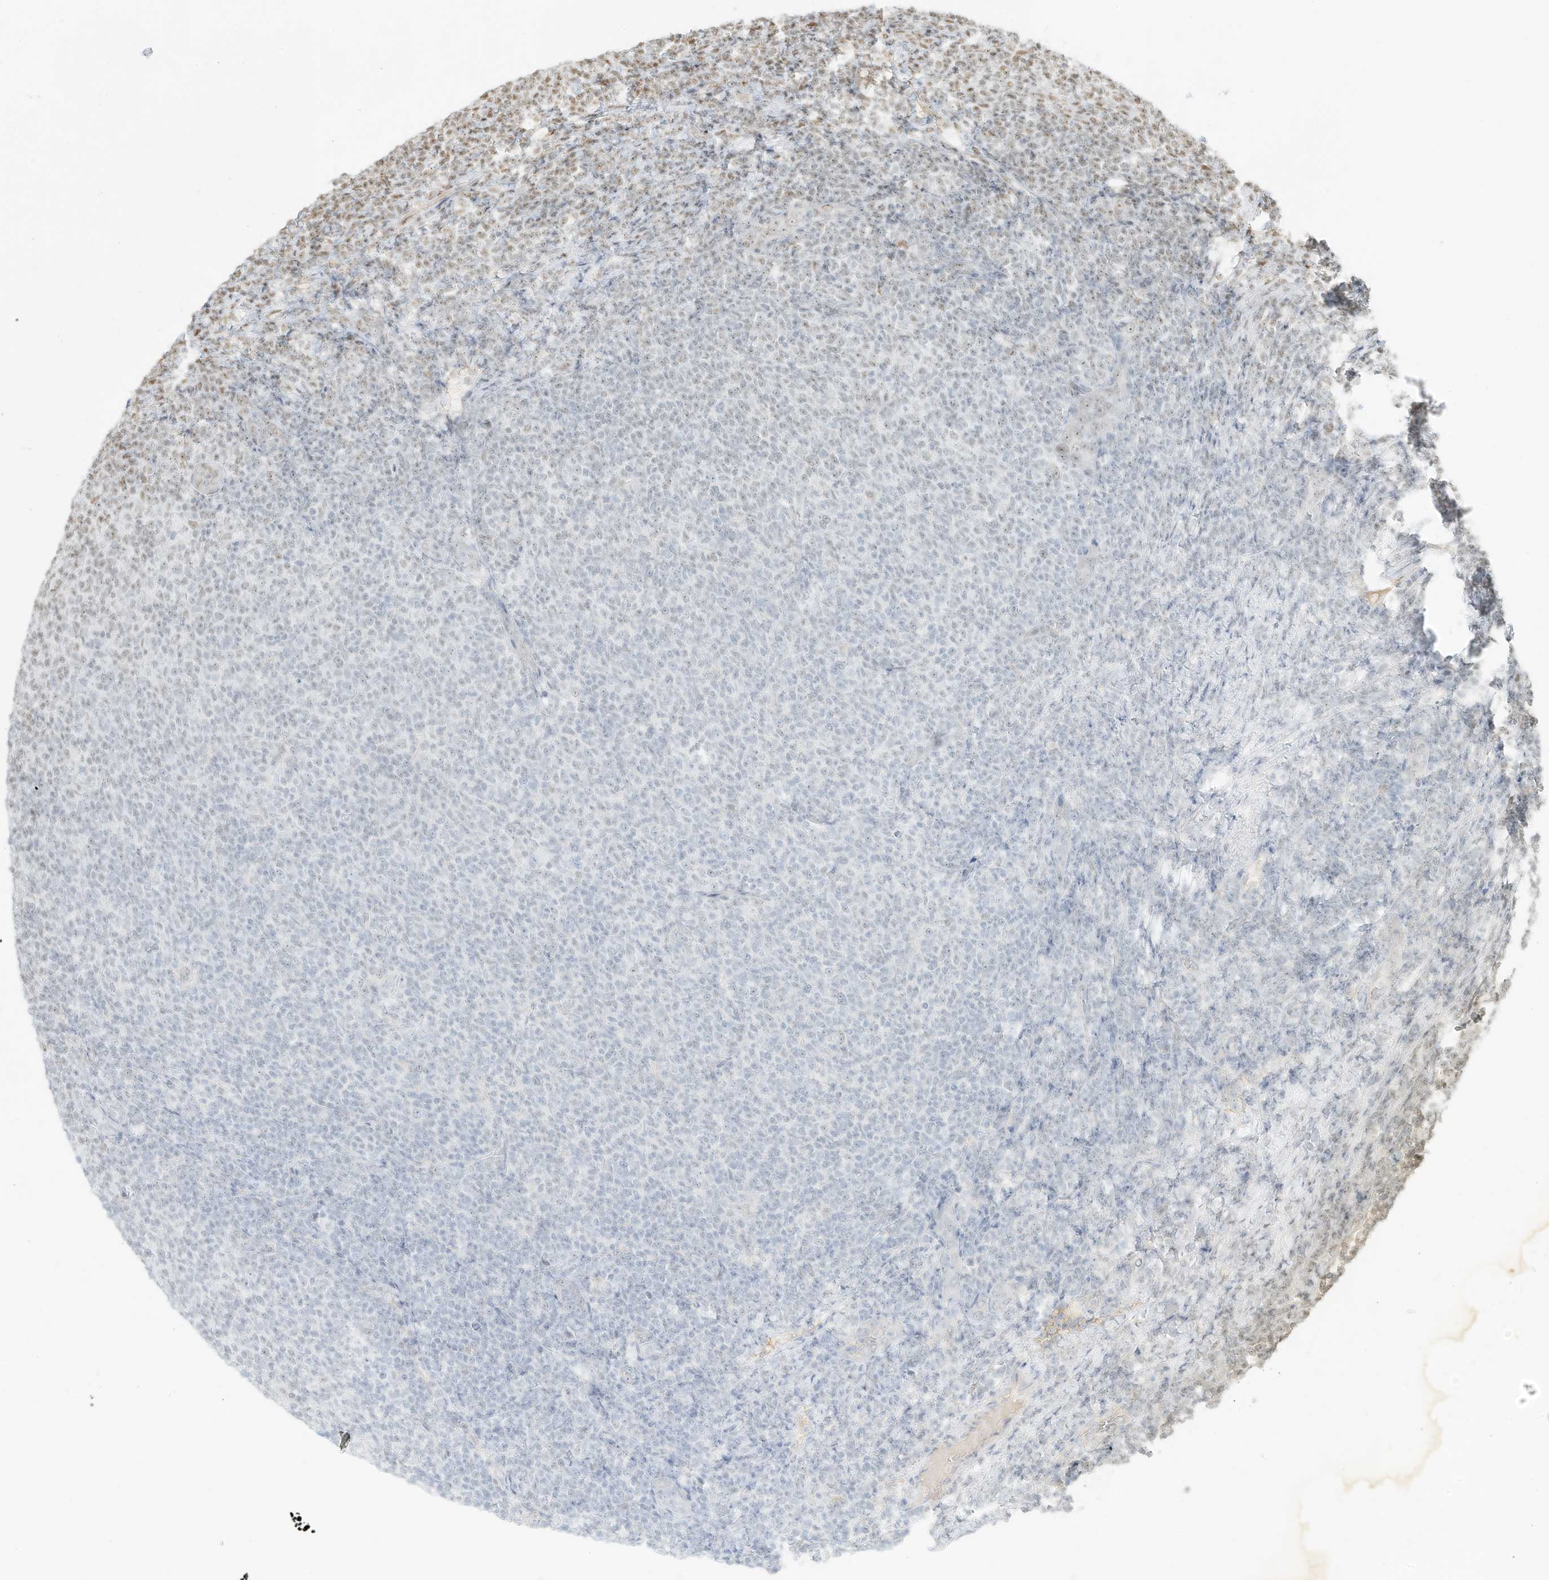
{"staining": {"intensity": "negative", "quantity": "none", "location": "none"}, "tissue": "lymphoma", "cell_type": "Tumor cells", "image_type": "cancer", "snomed": [{"axis": "morphology", "description": "Malignant lymphoma, non-Hodgkin's type, Low grade"}, {"axis": "topography", "description": "Lymph node"}], "caption": "There is no significant positivity in tumor cells of lymphoma.", "gene": "NHSL1", "patient": {"sex": "male", "age": 66}}